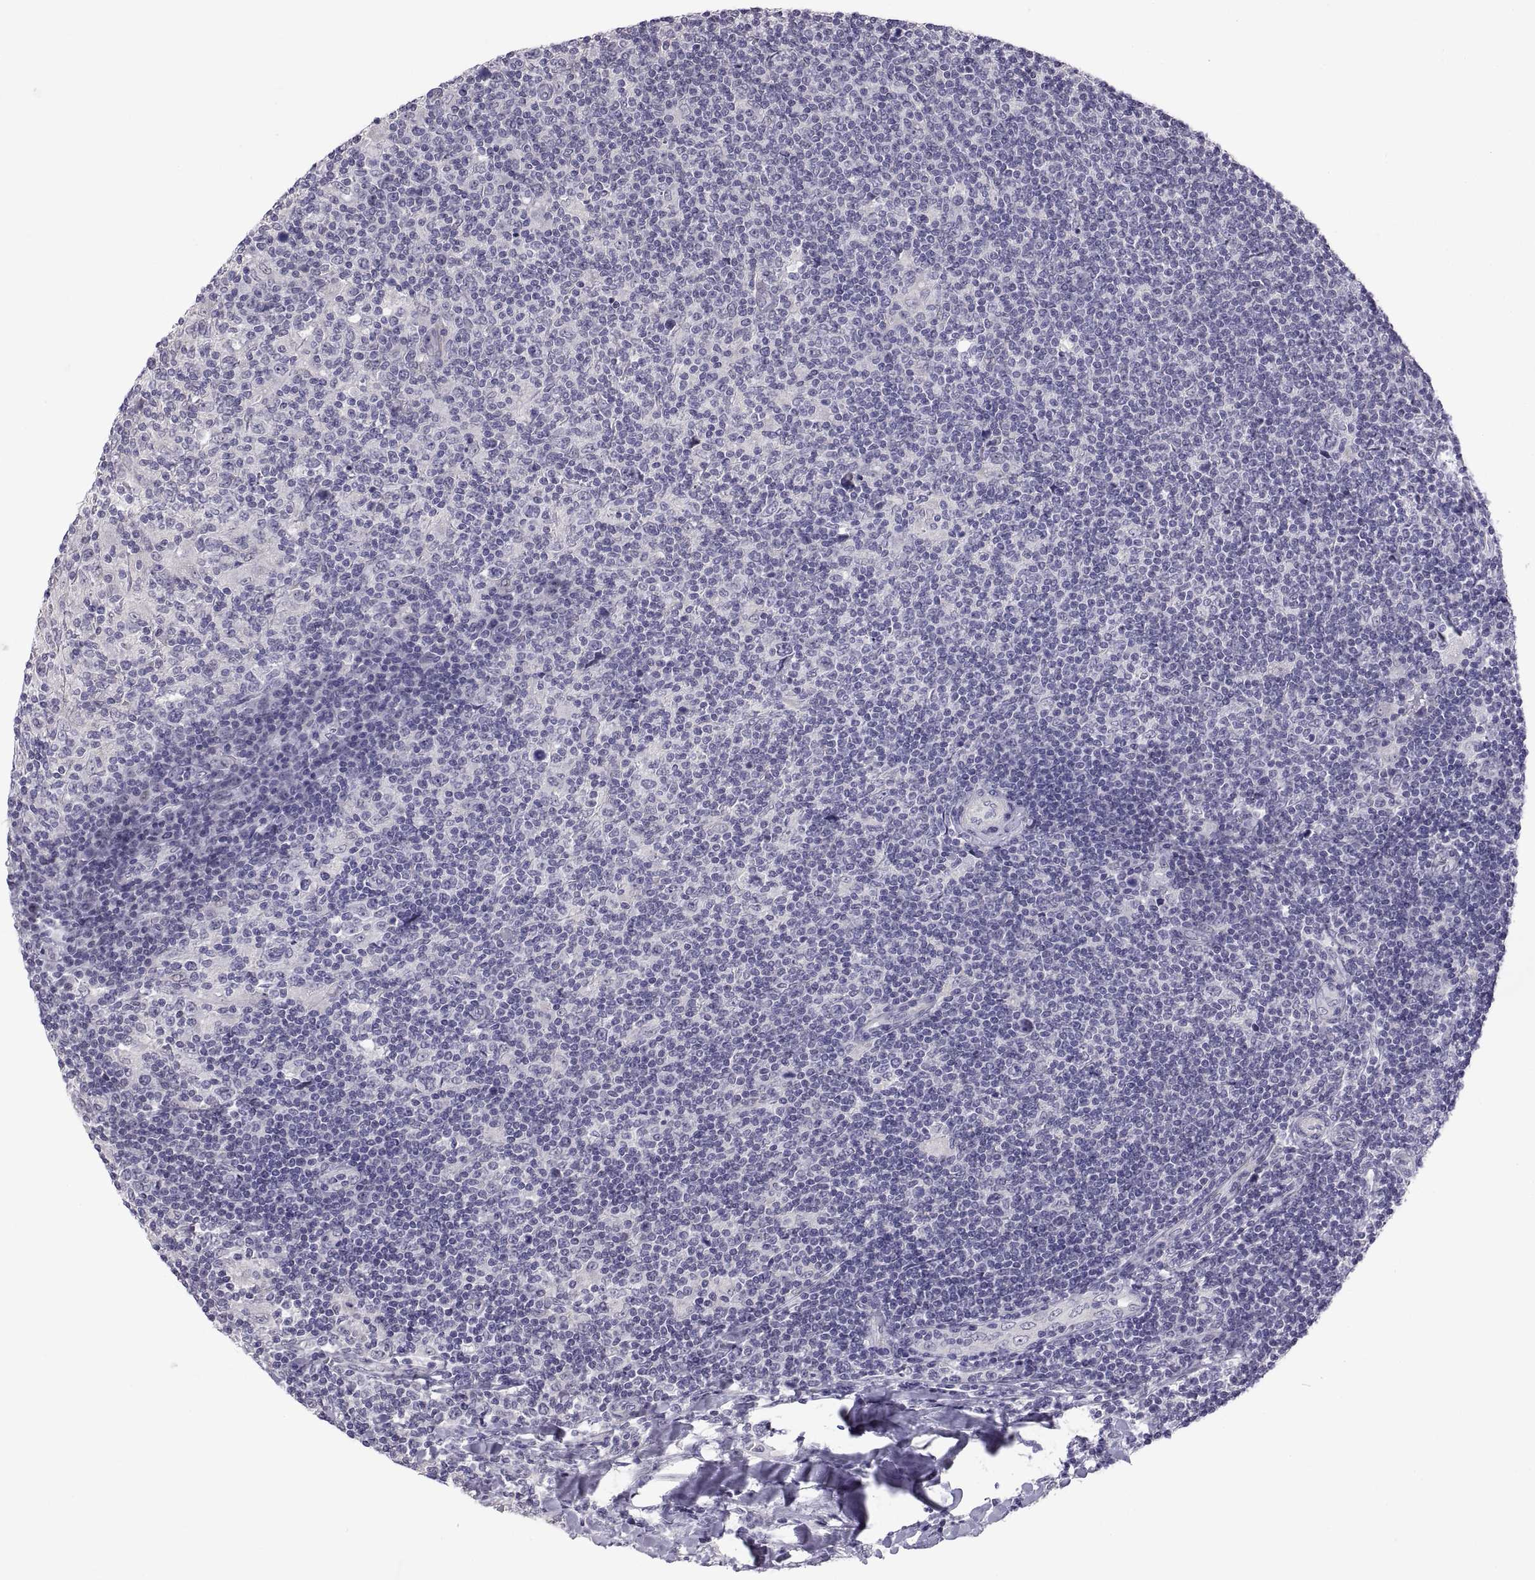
{"staining": {"intensity": "negative", "quantity": "none", "location": "none"}, "tissue": "lymphoma", "cell_type": "Tumor cells", "image_type": "cancer", "snomed": [{"axis": "morphology", "description": "Hodgkin's disease, NOS"}, {"axis": "topography", "description": "Lymph node"}], "caption": "Immunohistochemical staining of human lymphoma demonstrates no significant positivity in tumor cells.", "gene": "FAM170A", "patient": {"sex": "male", "age": 40}}